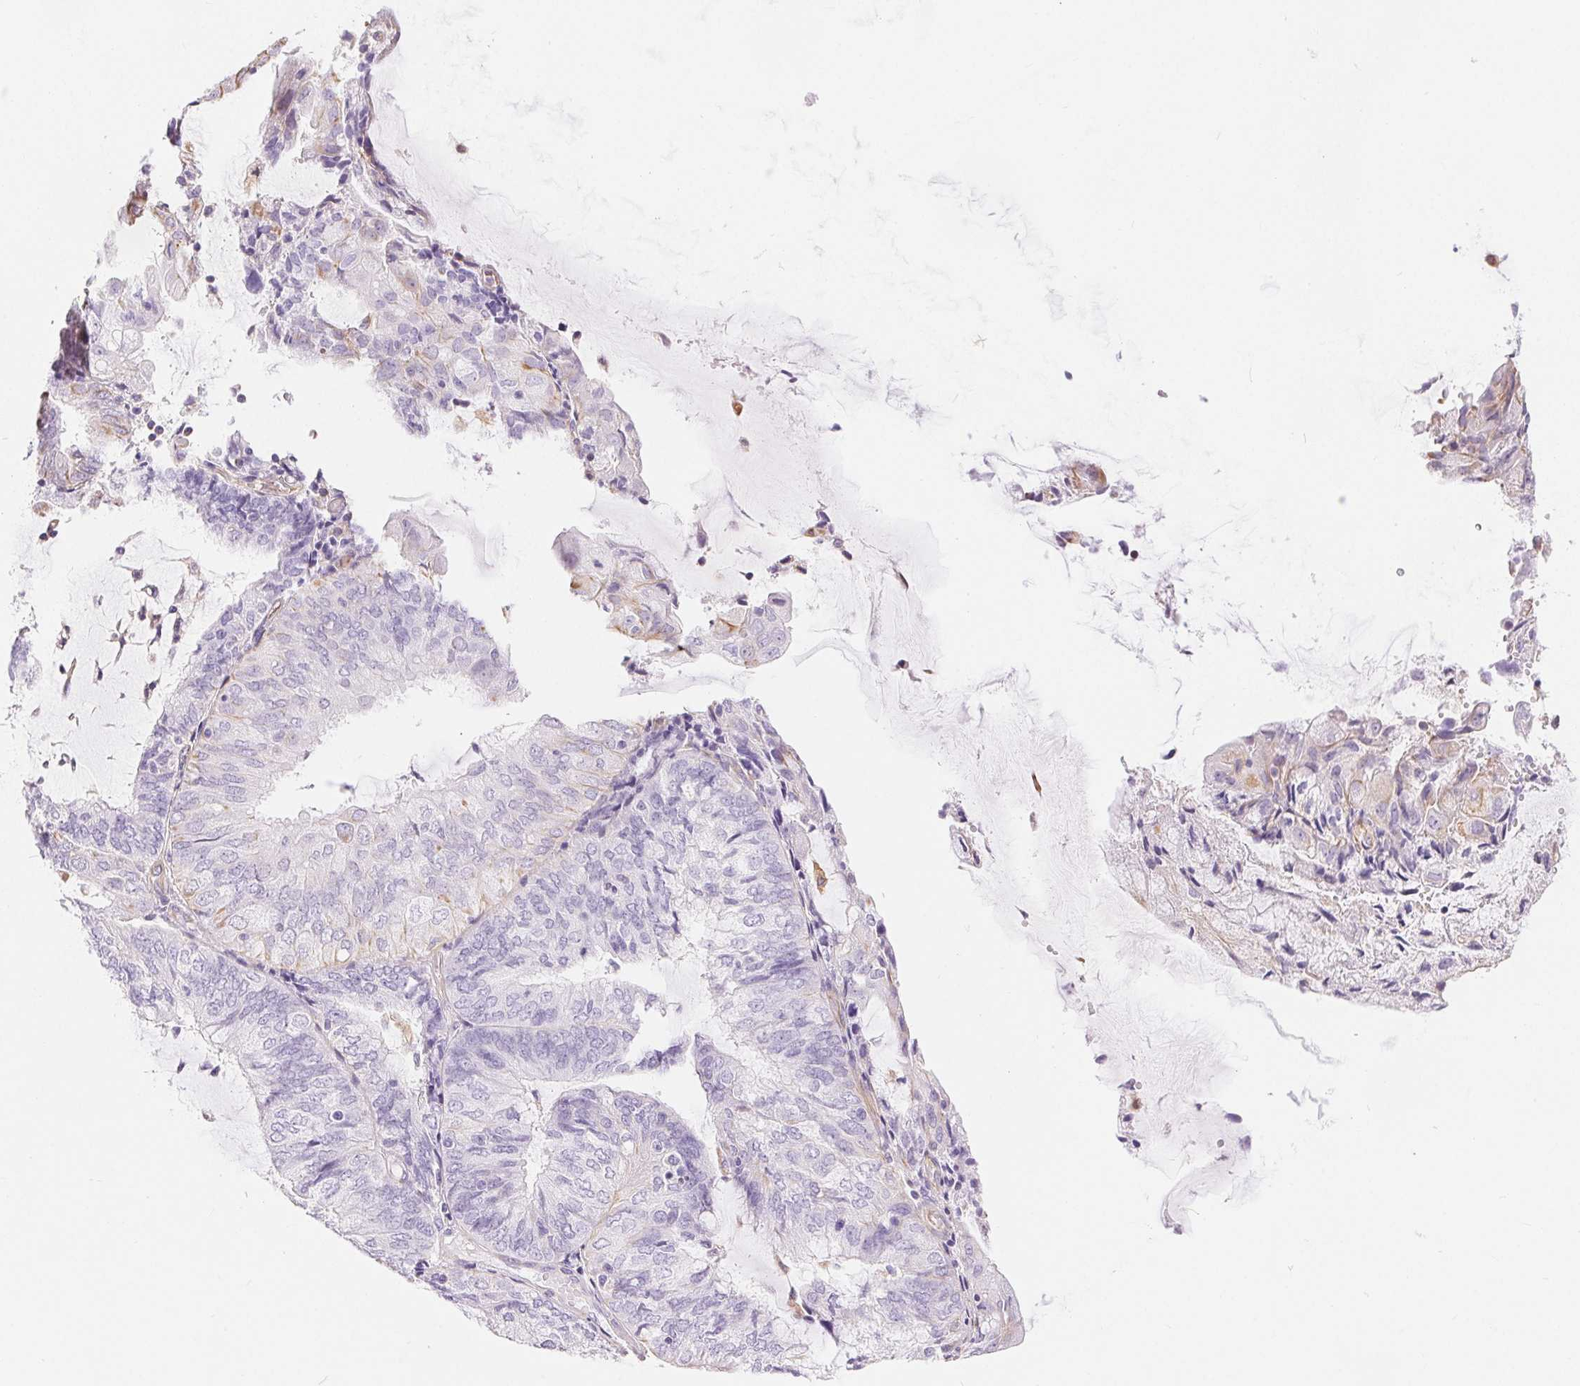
{"staining": {"intensity": "negative", "quantity": "none", "location": "none"}, "tissue": "endometrial cancer", "cell_type": "Tumor cells", "image_type": "cancer", "snomed": [{"axis": "morphology", "description": "Adenocarcinoma, NOS"}, {"axis": "topography", "description": "Endometrium"}], "caption": "IHC of endometrial adenocarcinoma exhibits no staining in tumor cells. (Brightfield microscopy of DAB immunohistochemistry at high magnification).", "gene": "GFAP", "patient": {"sex": "female", "age": 81}}